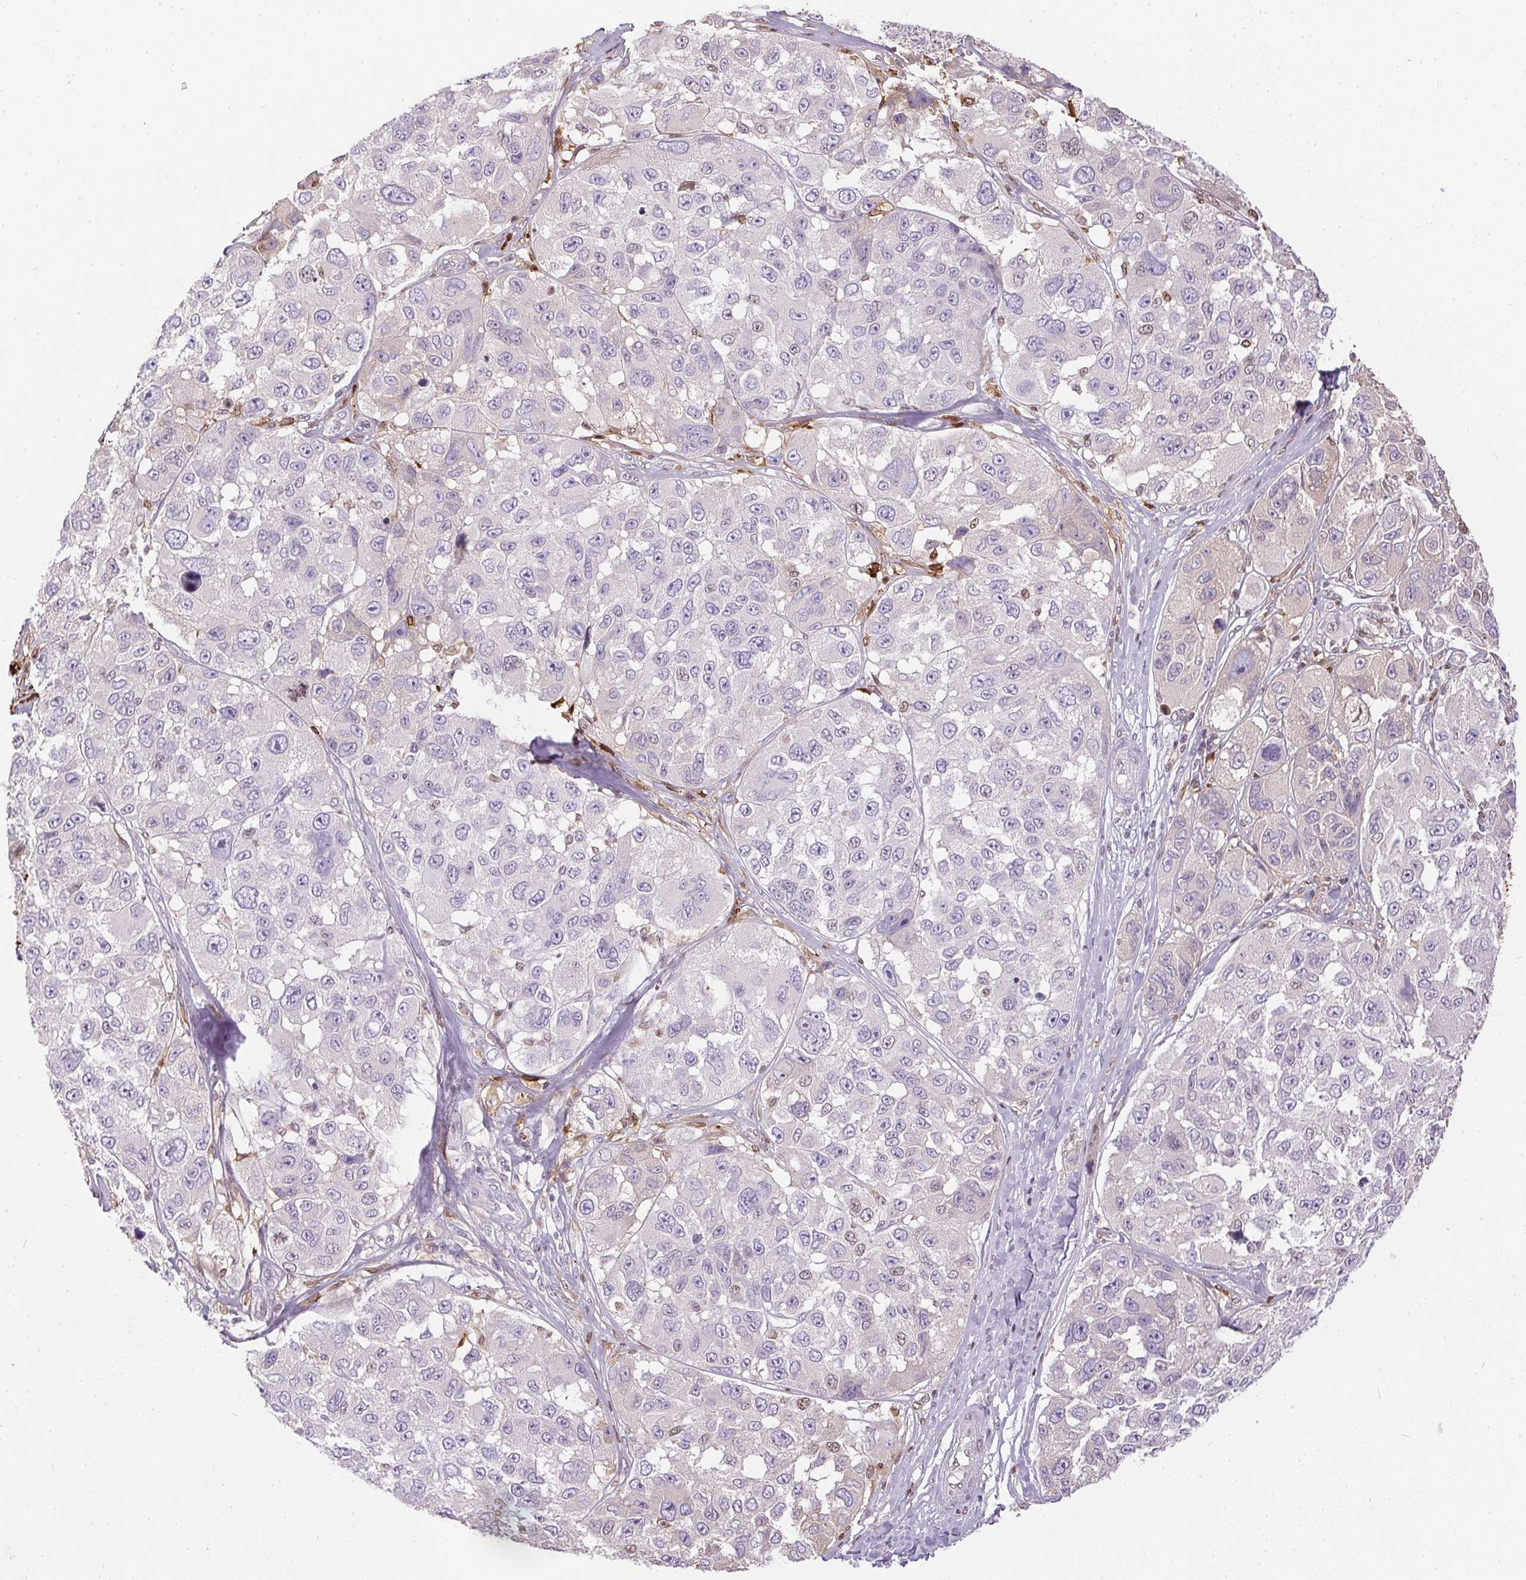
{"staining": {"intensity": "weak", "quantity": "<25%", "location": "nuclear"}, "tissue": "melanoma", "cell_type": "Tumor cells", "image_type": "cancer", "snomed": [{"axis": "morphology", "description": "Malignant melanoma, NOS"}, {"axis": "topography", "description": "Skin"}], "caption": "The histopathology image shows no significant staining in tumor cells of melanoma. (DAB immunohistochemistry, high magnification).", "gene": "ORM1", "patient": {"sex": "female", "age": 66}}